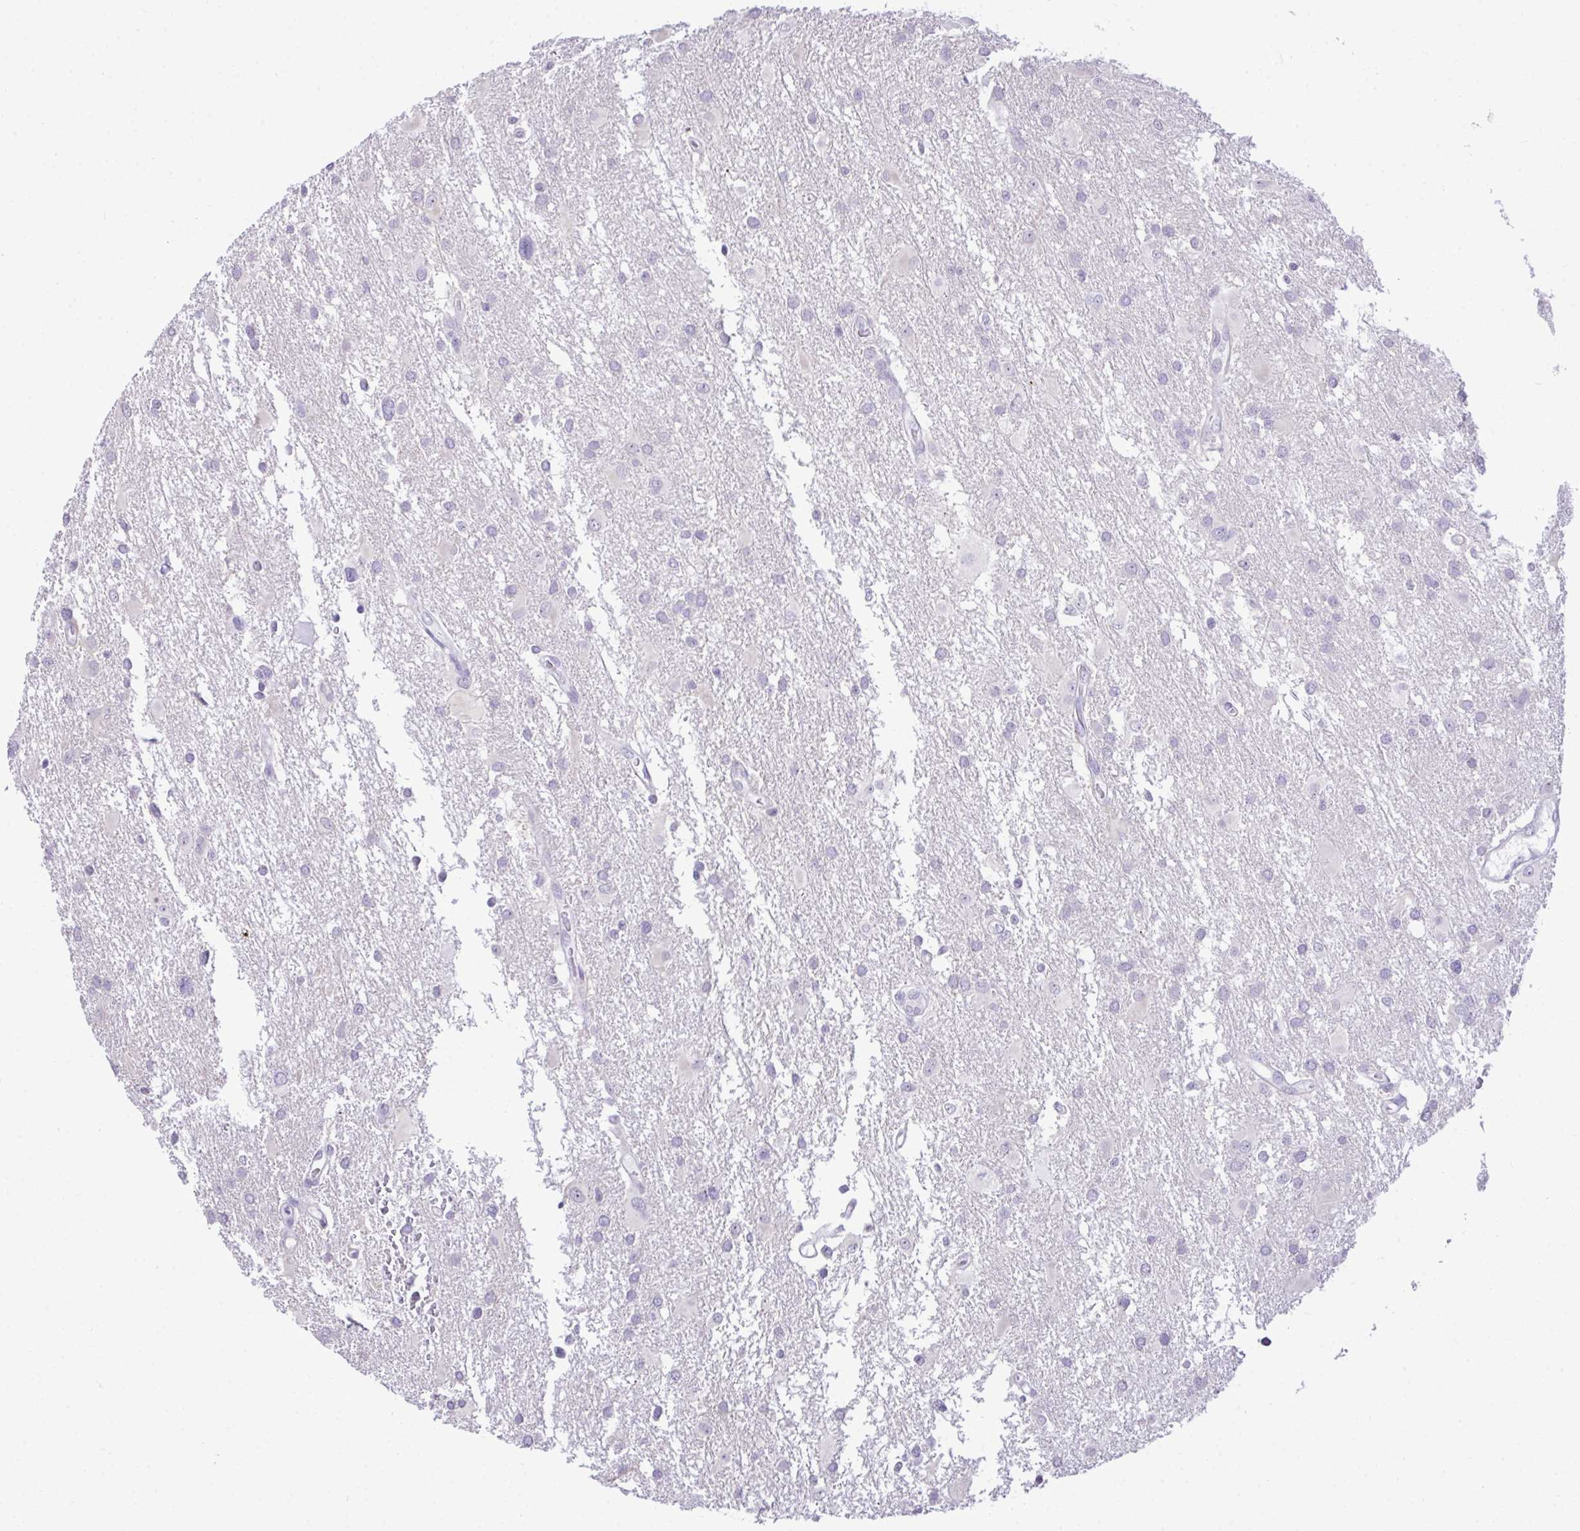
{"staining": {"intensity": "negative", "quantity": "none", "location": "none"}, "tissue": "glioma", "cell_type": "Tumor cells", "image_type": "cancer", "snomed": [{"axis": "morphology", "description": "Glioma, malignant, High grade"}, {"axis": "topography", "description": "Brain"}], "caption": "Human high-grade glioma (malignant) stained for a protein using immunohistochemistry (IHC) shows no positivity in tumor cells.", "gene": "EID3", "patient": {"sex": "male", "age": 53}}